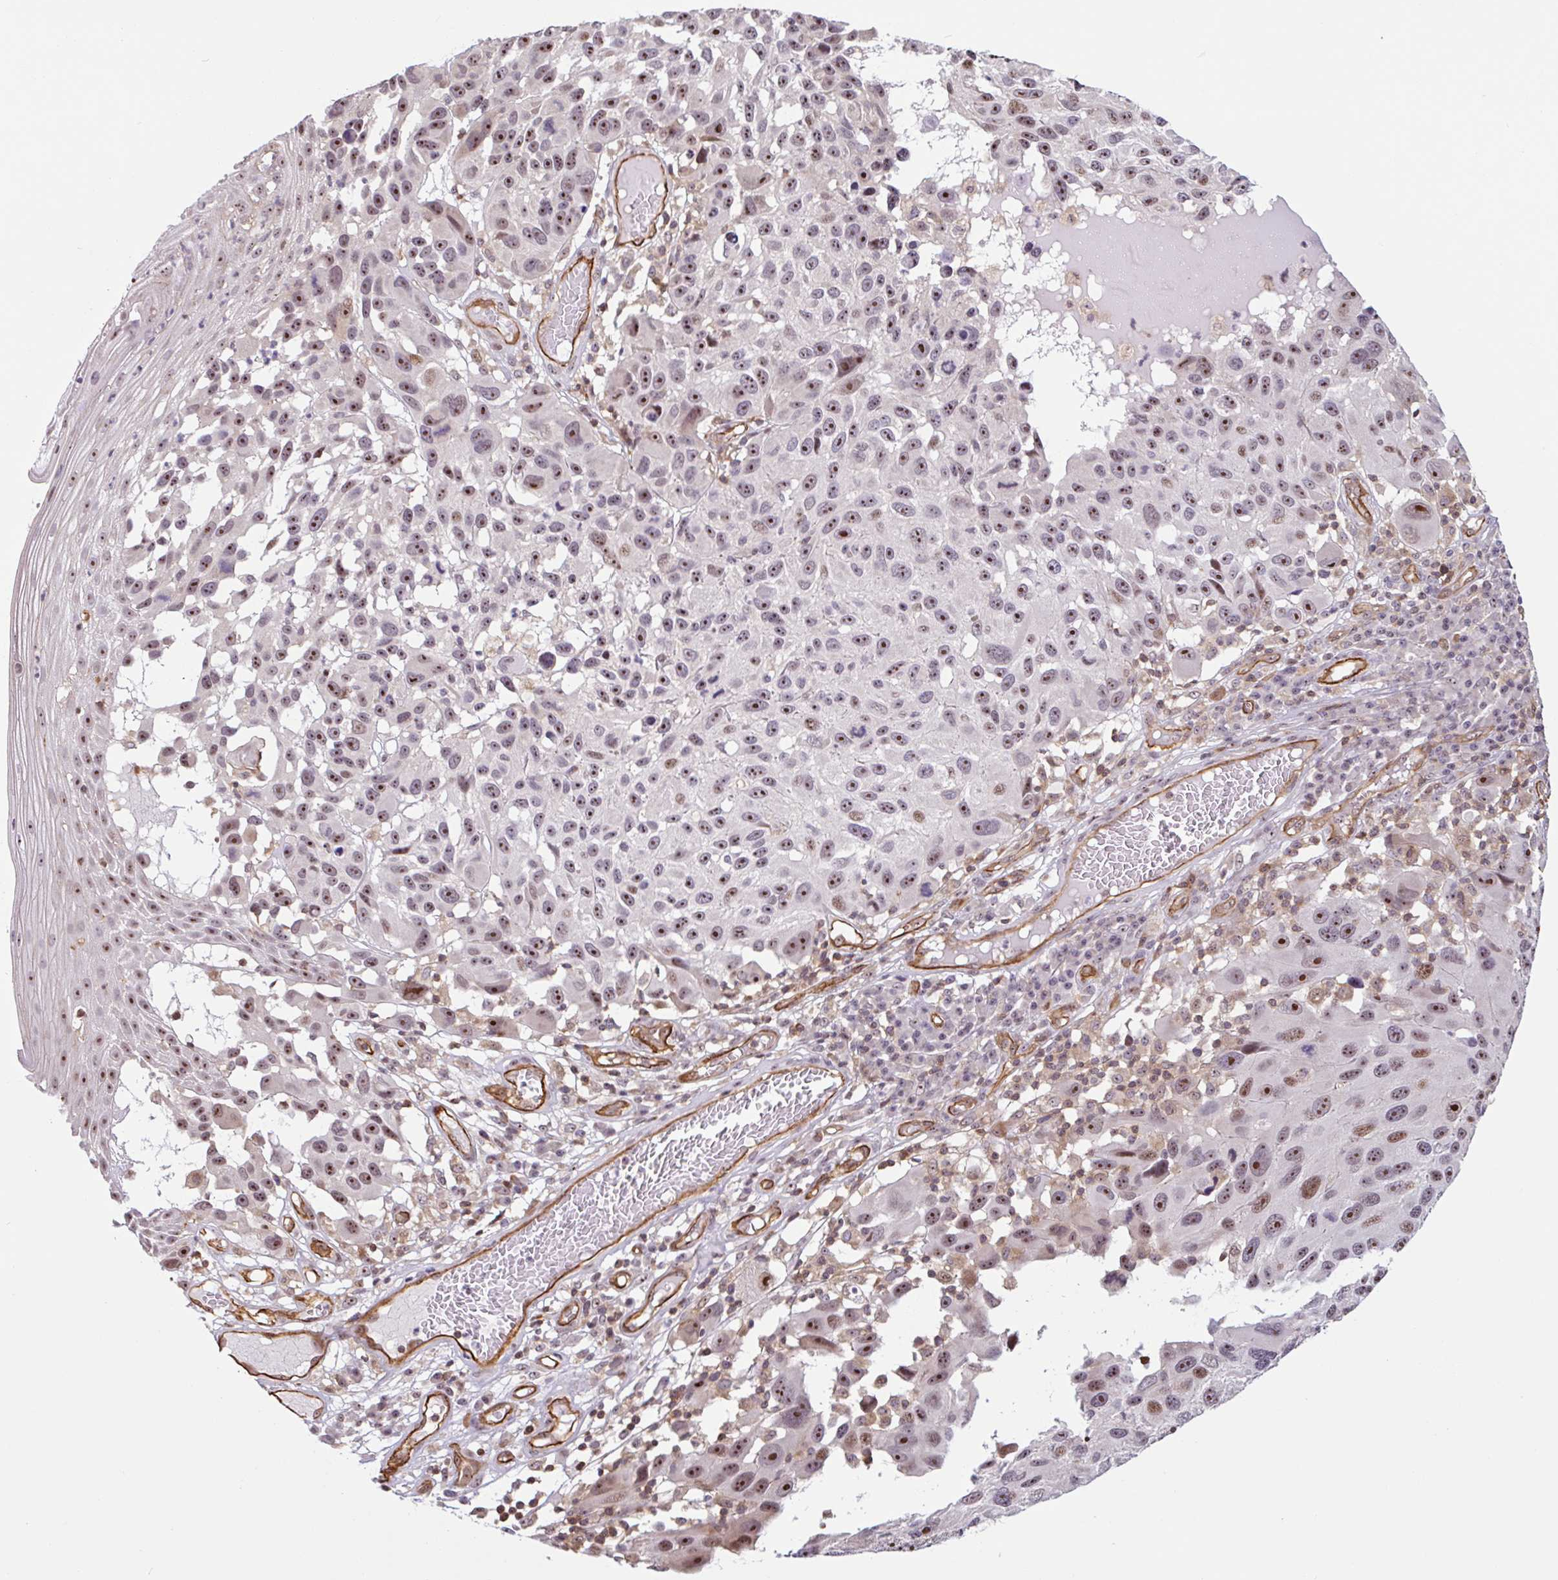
{"staining": {"intensity": "moderate", "quantity": ">75%", "location": "nuclear"}, "tissue": "melanoma", "cell_type": "Tumor cells", "image_type": "cancer", "snomed": [{"axis": "morphology", "description": "Malignant melanoma, NOS"}, {"axis": "topography", "description": "Skin"}], "caption": "Brown immunohistochemical staining in melanoma shows moderate nuclear positivity in about >75% of tumor cells. (DAB (3,3'-diaminobenzidine) IHC, brown staining for protein, blue staining for nuclei).", "gene": "ZNF689", "patient": {"sex": "male", "age": 53}}